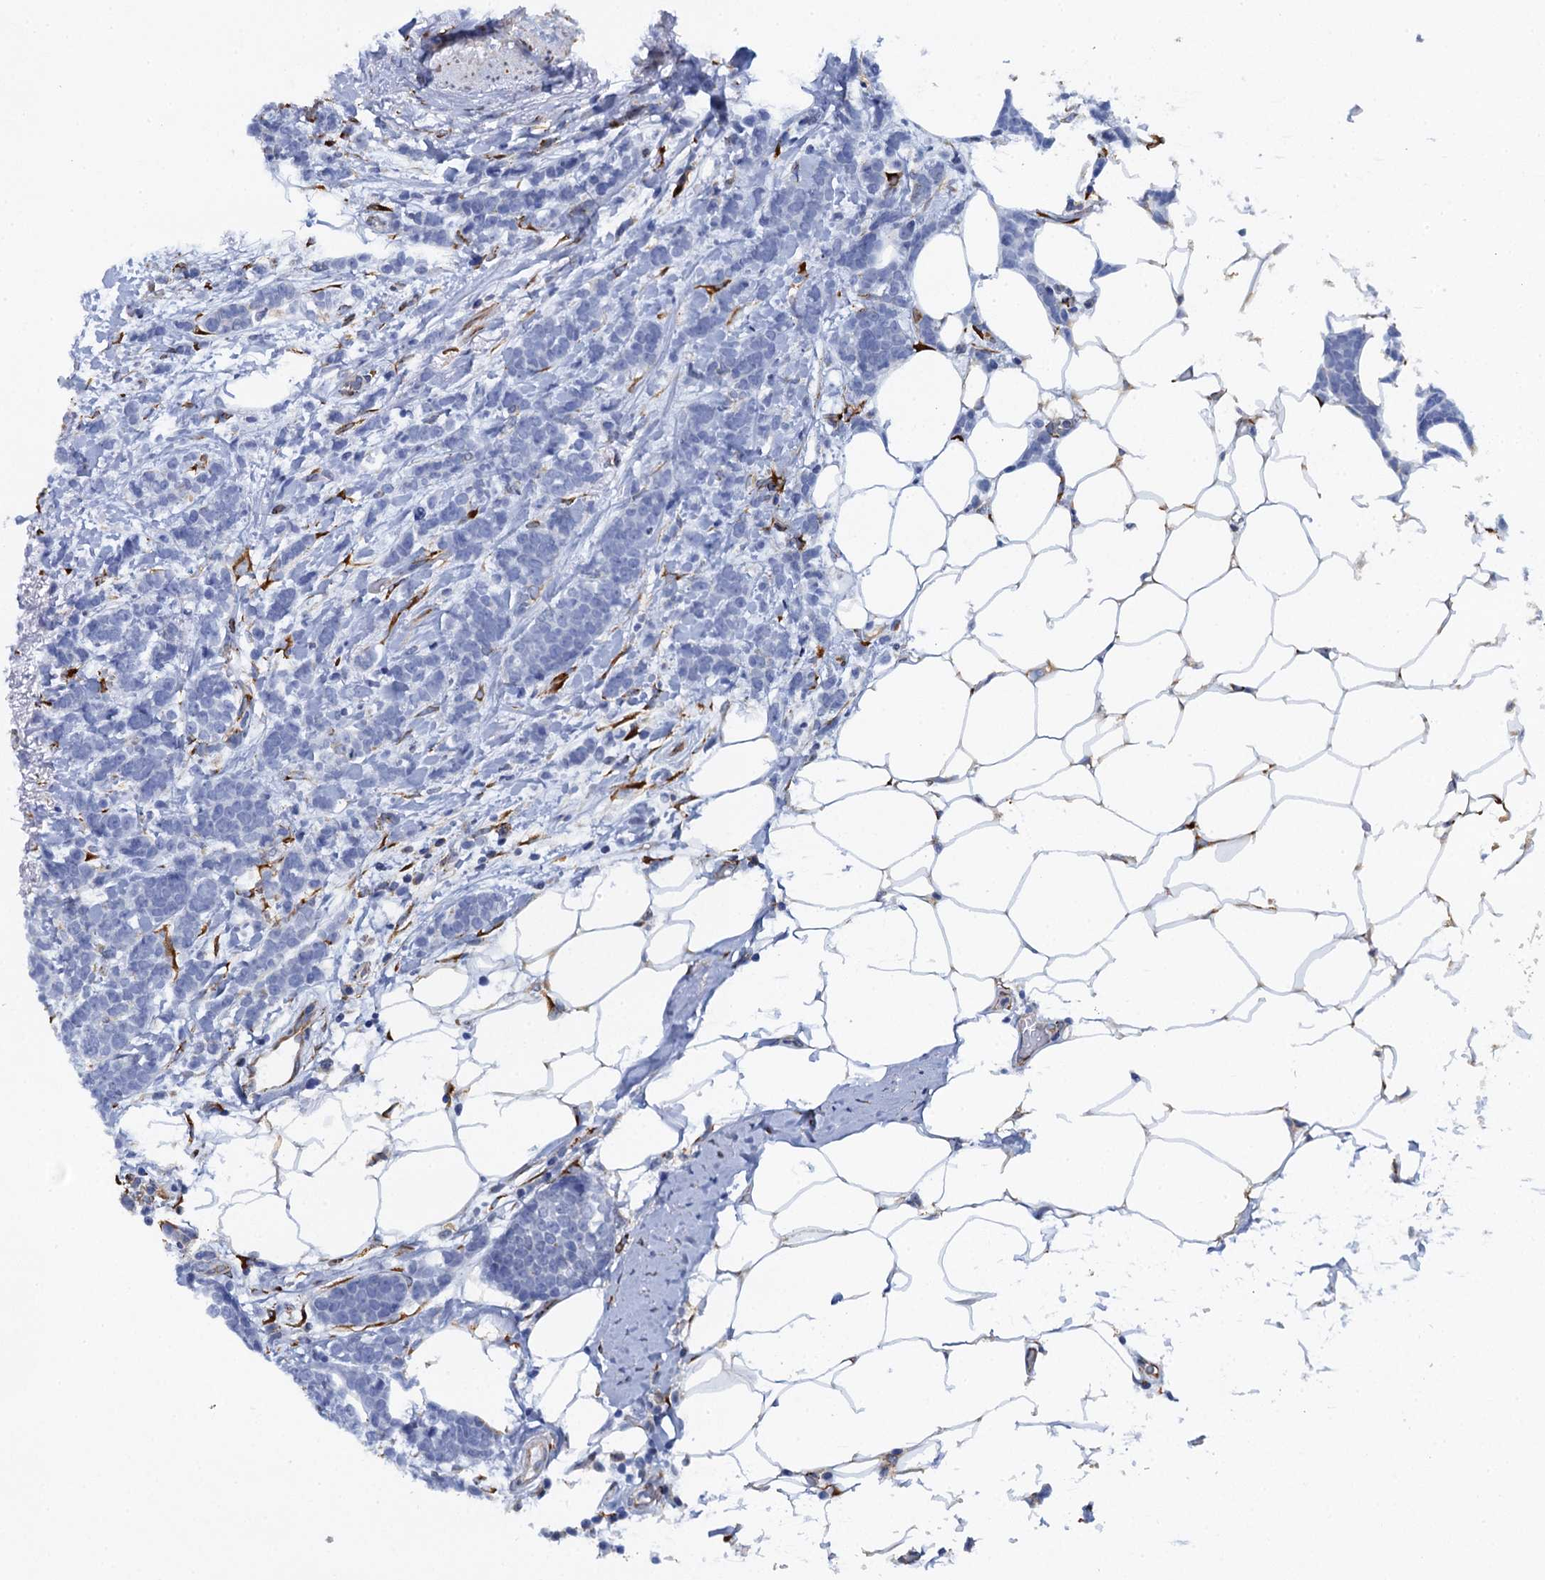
{"staining": {"intensity": "negative", "quantity": "none", "location": "none"}, "tissue": "breast cancer", "cell_type": "Tumor cells", "image_type": "cancer", "snomed": [{"axis": "morphology", "description": "Lobular carcinoma"}, {"axis": "topography", "description": "Breast"}], "caption": "Immunohistochemistry (IHC) histopathology image of breast lobular carcinoma stained for a protein (brown), which exhibits no expression in tumor cells.", "gene": "POGLUT3", "patient": {"sex": "female", "age": 58}}